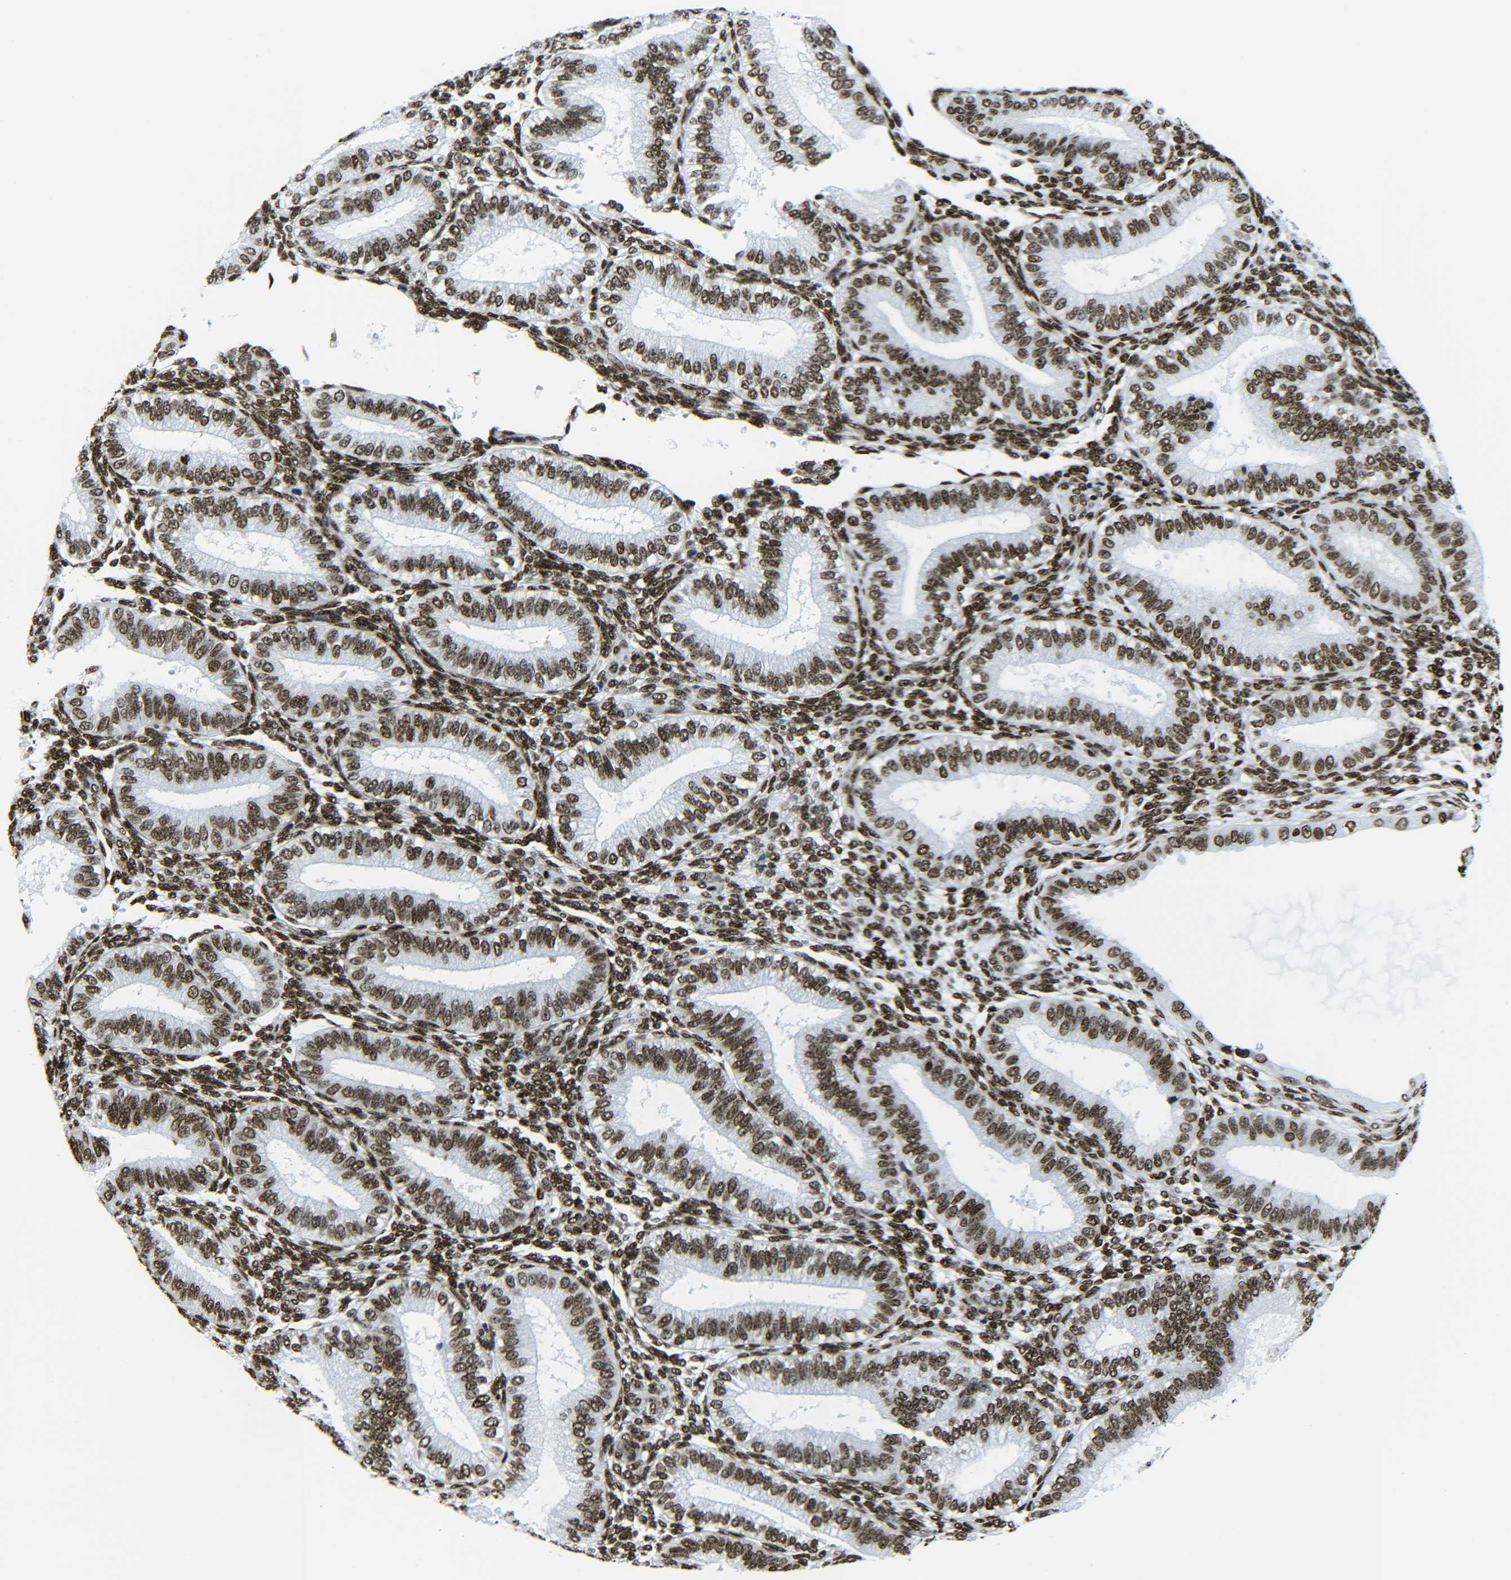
{"staining": {"intensity": "strong", "quantity": ">75%", "location": "nuclear"}, "tissue": "endometrium", "cell_type": "Cells in endometrial stroma", "image_type": "normal", "snomed": [{"axis": "morphology", "description": "Normal tissue, NOS"}, {"axis": "topography", "description": "Endometrium"}], "caption": "A high amount of strong nuclear positivity is seen in about >75% of cells in endometrial stroma in unremarkable endometrium.", "gene": "H2AX", "patient": {"sex": "female", "age": 39}}